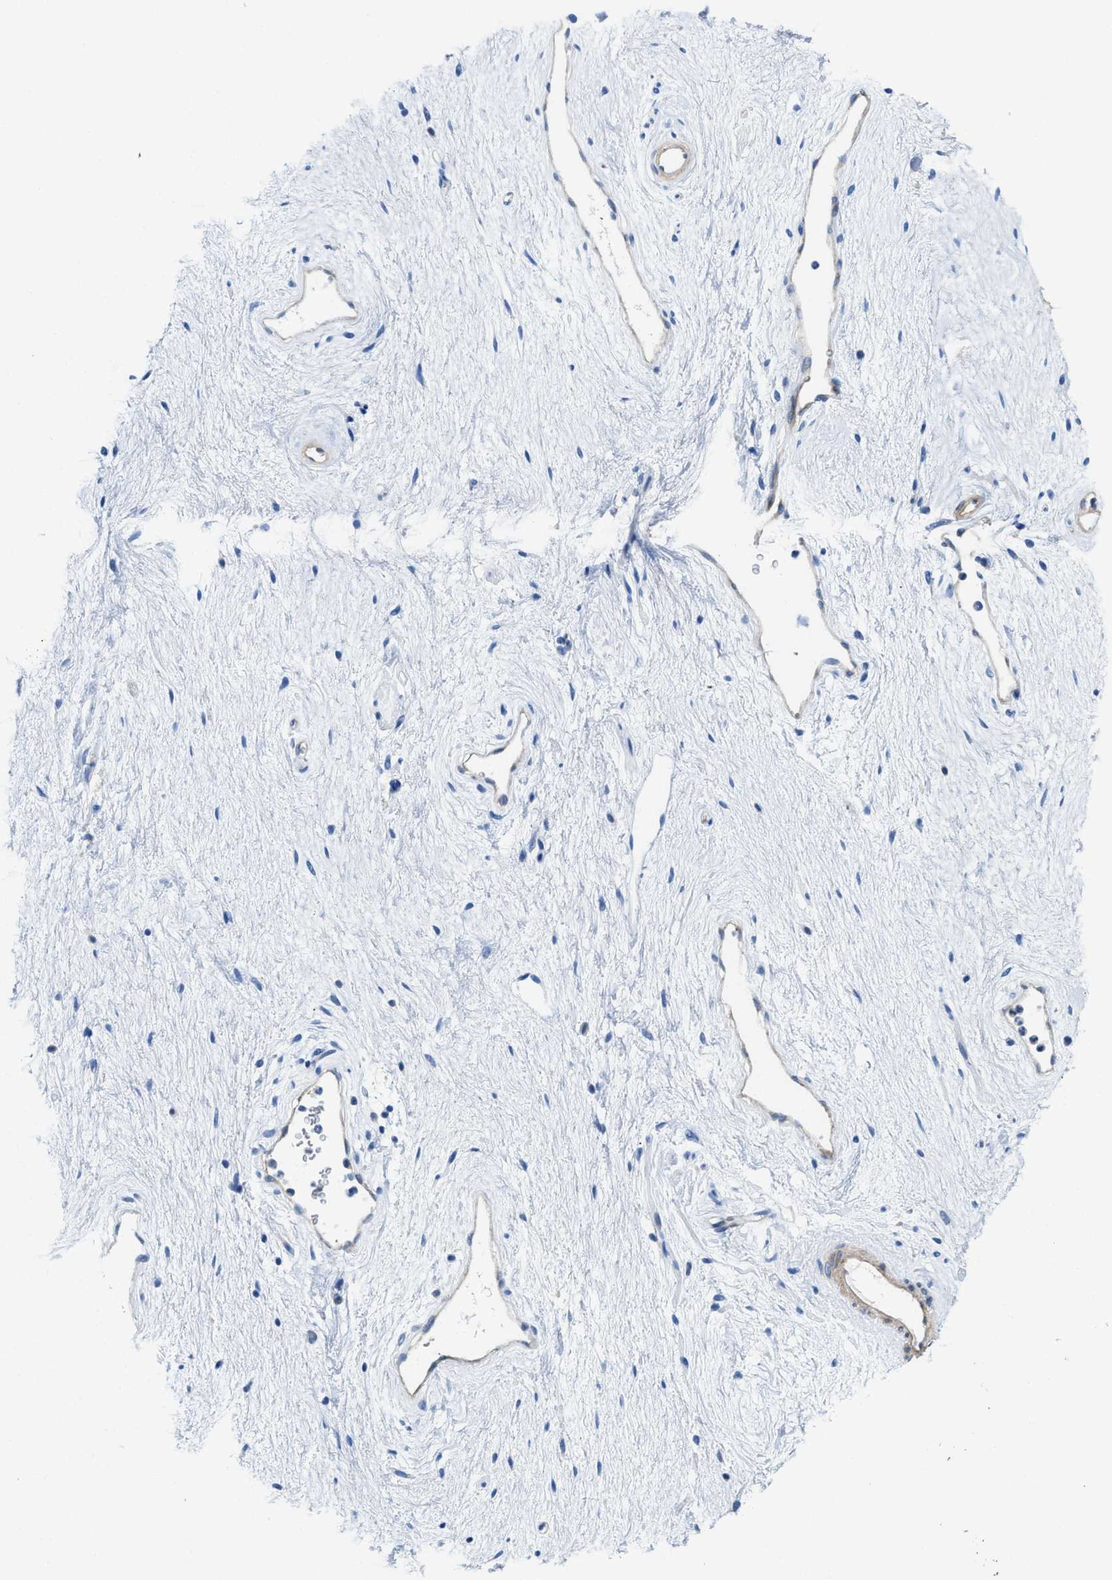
{"staining": {"intensity": "weak", "quantity": "25%-75%", "location": "cytoplasmic/membranous"}, "tissue": "vagina", "cell_type": "Squamous epithelial cells", "image_type": "normal", "snomed": [{"axis": "morphology", "description": "Normal tissue, NOS"}, {"axis": "topography", "description": "Vagina"}], "caption": "DAB (3,3'-diaminobenzidine) immunohistochemical staining of benign vagina demonstrates weak cytoplasmic/membranous protein expression in approximately 25%-75% of squamous epithelial cells. Nuclei are stained in blue.", "gene": "PDLIM5", "patient": {"sex": "female", "age": 44}}